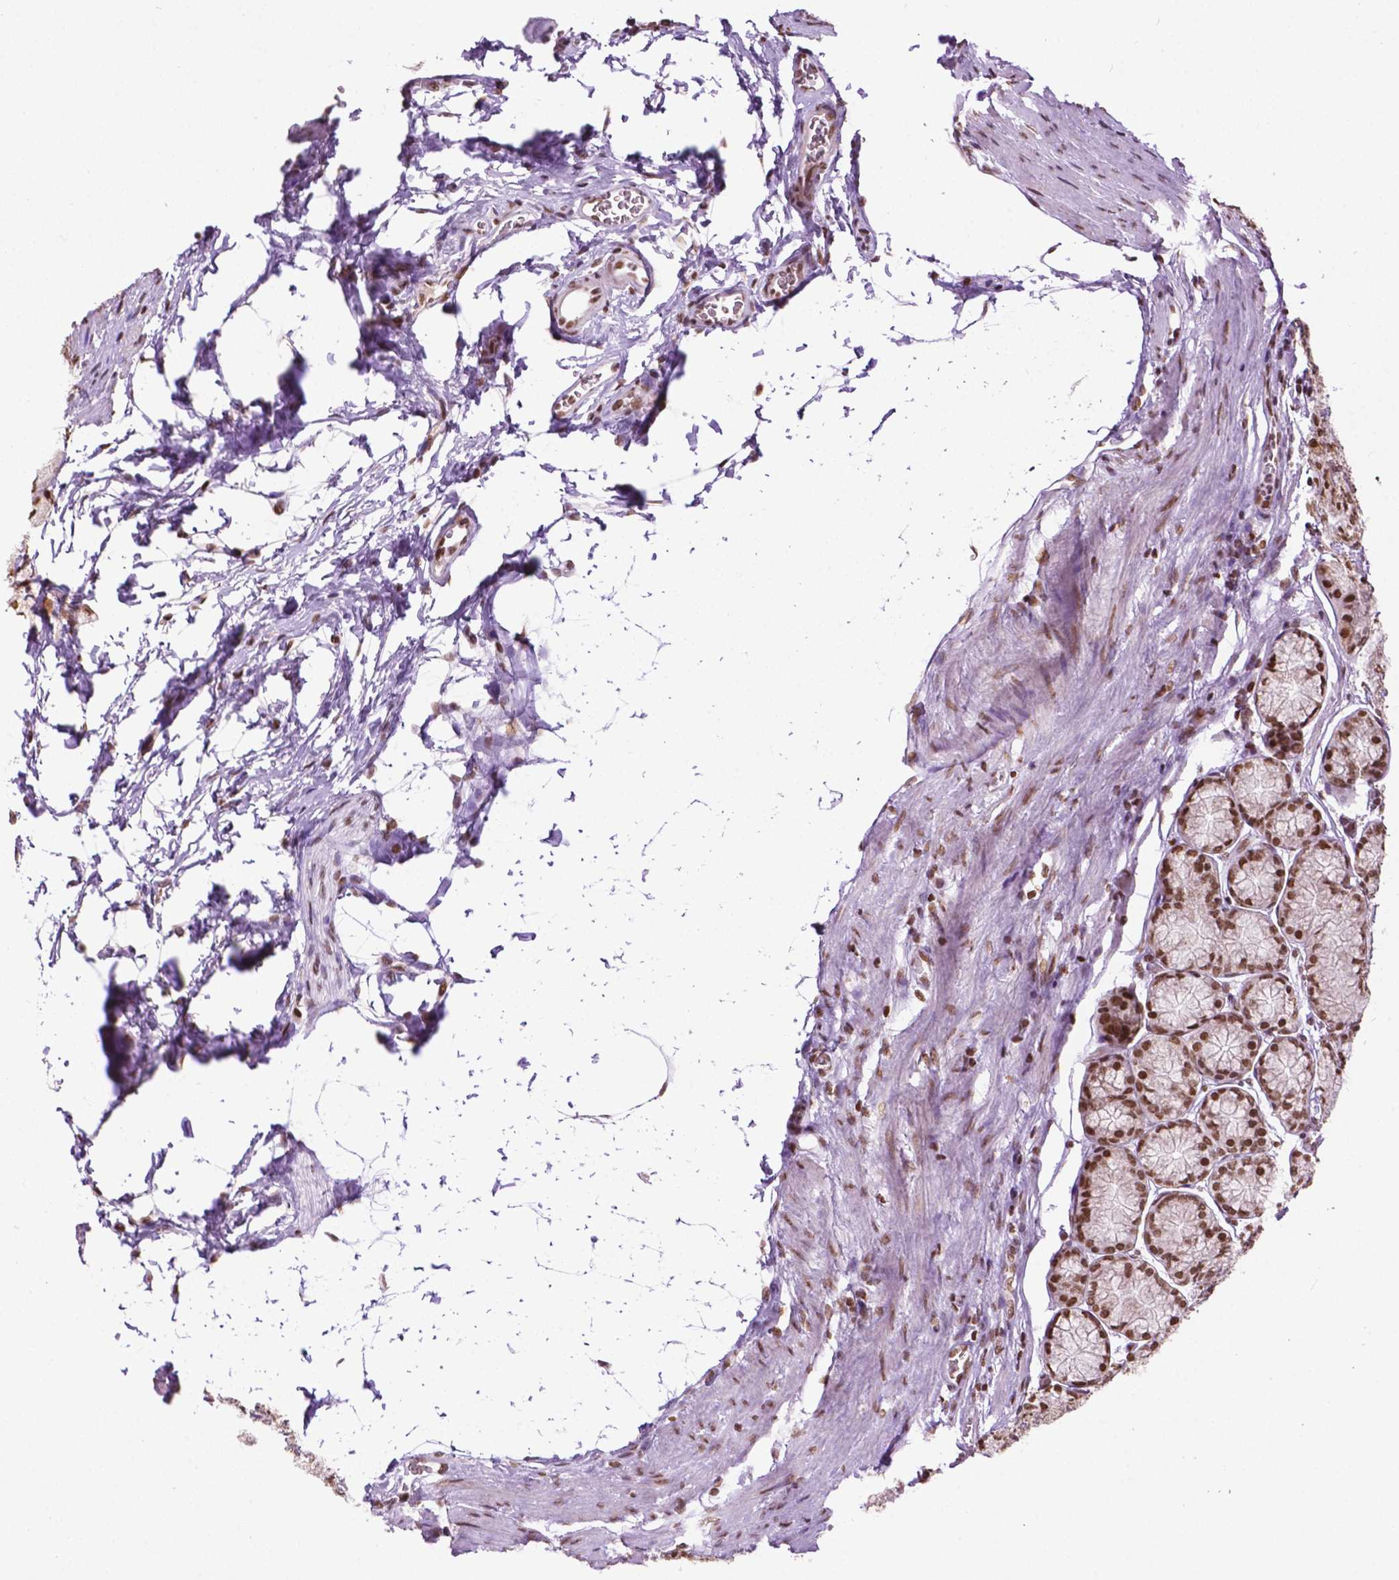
{"staining": {"intensity": "strong", "quantity": ">75%", "location": "nuclear"}, "tissue": "stomach", "cell_type": "Glandular cells", "image_type": "normal", "snomed": [{"axis": "morphology", "description": "Normal tissue, NOS"}, {"axis": "morphology", "description": "Adenocarcinoma, NOS"}, {"axis": "morphology", "description": "Adenocarcinoma, High grade"}, {"axis": "topography", "description": "Stomach, upper"}, {"axis": "topography", "description": "Stomach"}], "caption": "About >75% of glandular cells in normal human stomach show strong nuclear protein expression as visualized by brown immunohistochemical staining.", "gene": "COL23A1", "patient": {"sex": "female", "age": 65}}